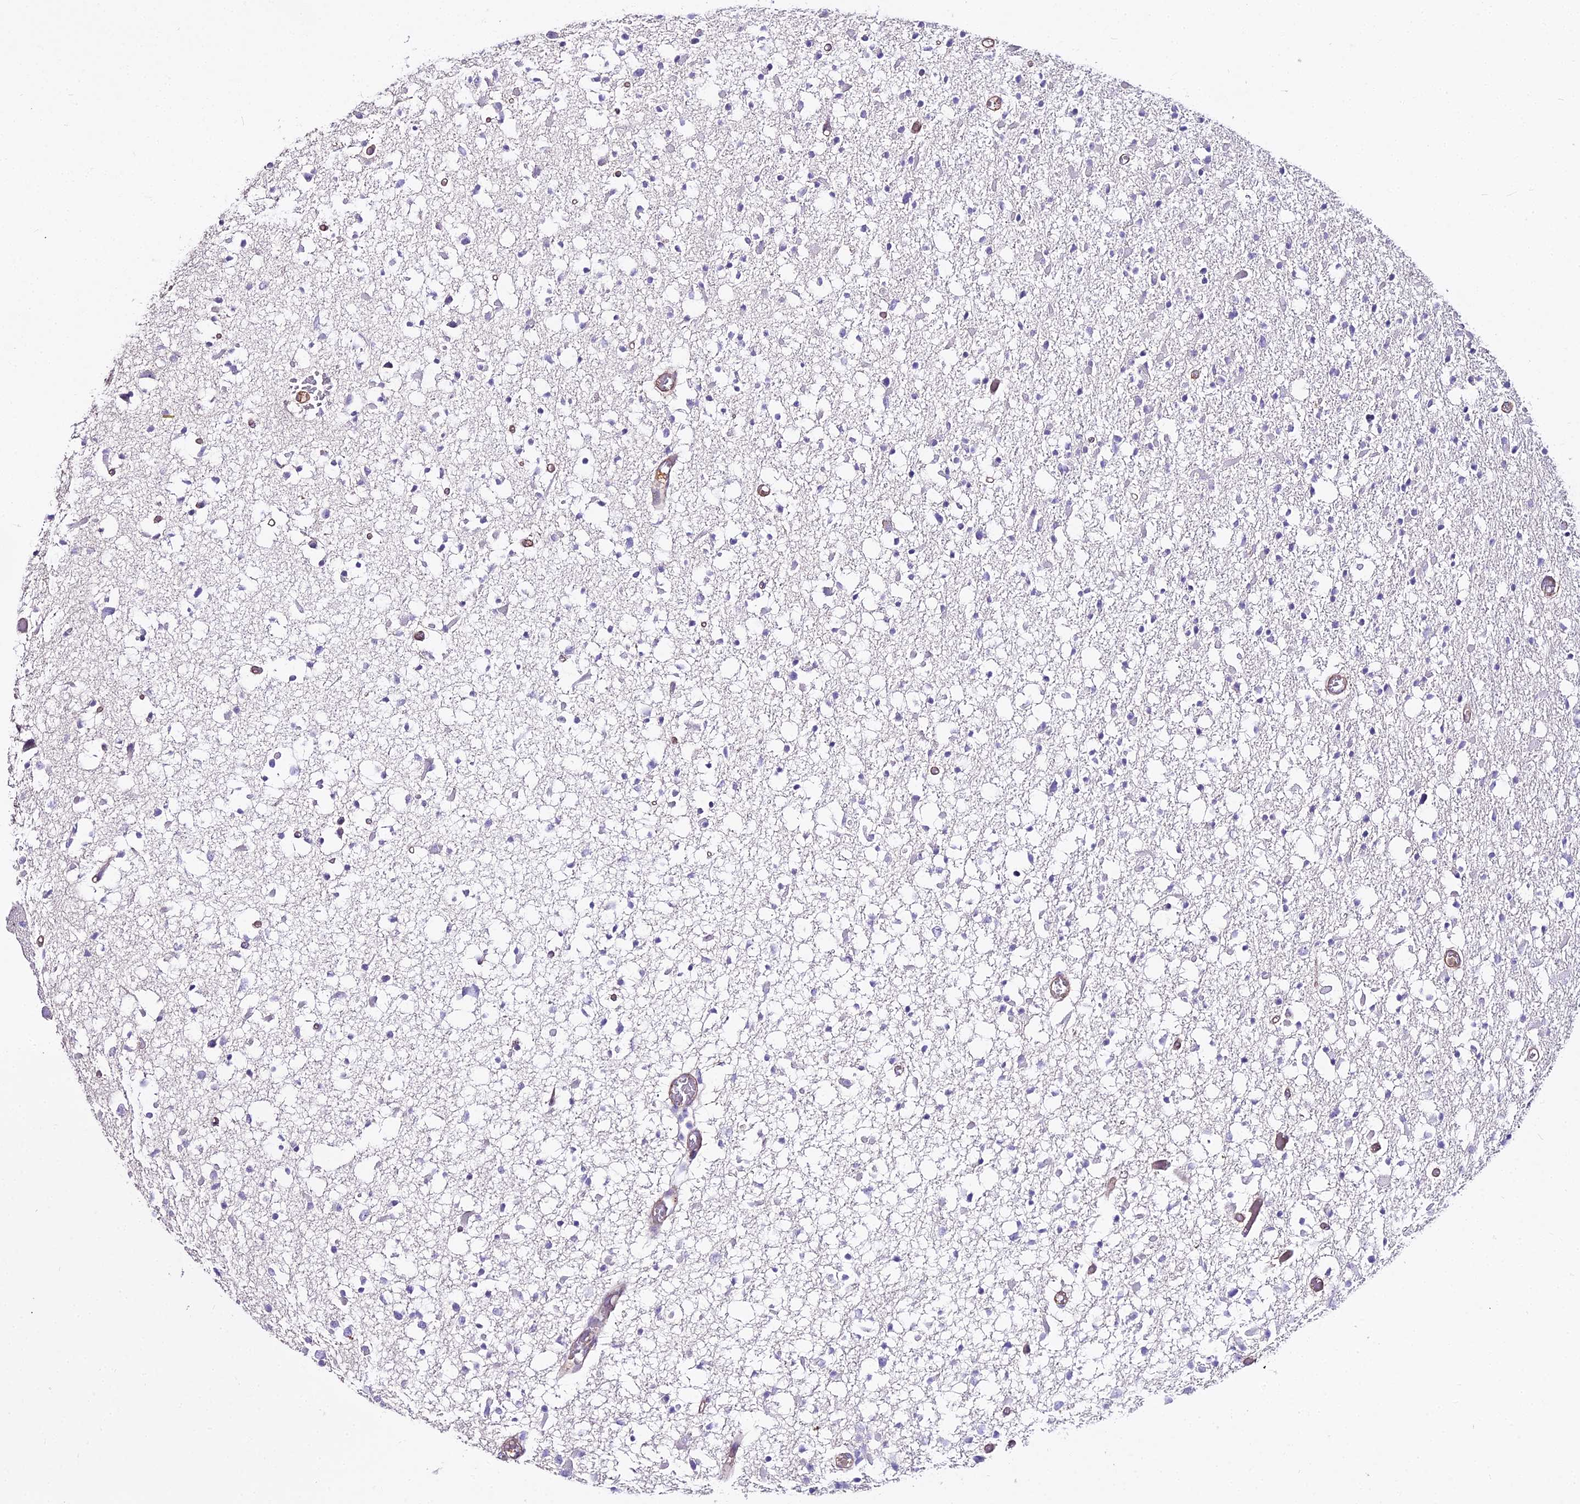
{"staining": {"intensity": "negative", "quantity": "none", "location": "none"}, "tissue": "glioma", "cell_type": "Tumor cells", "image_type": "cancer", "snomed": [{"axis": "morphology", "description": "Glioma, malignant, Low grade"}, {"axis": "topography", "description": "Brain"}], "caption": "Tumor cells show no significant expression in glioma. Brightfield microscopy of immunohistochemistry stained with DAB (3,3'-diaminobenzidine) (brown) and hematoxylin (blue), captured at high magnification.", "gene": "GLYAT", "patient": {"sex": "female", "age": 22}}